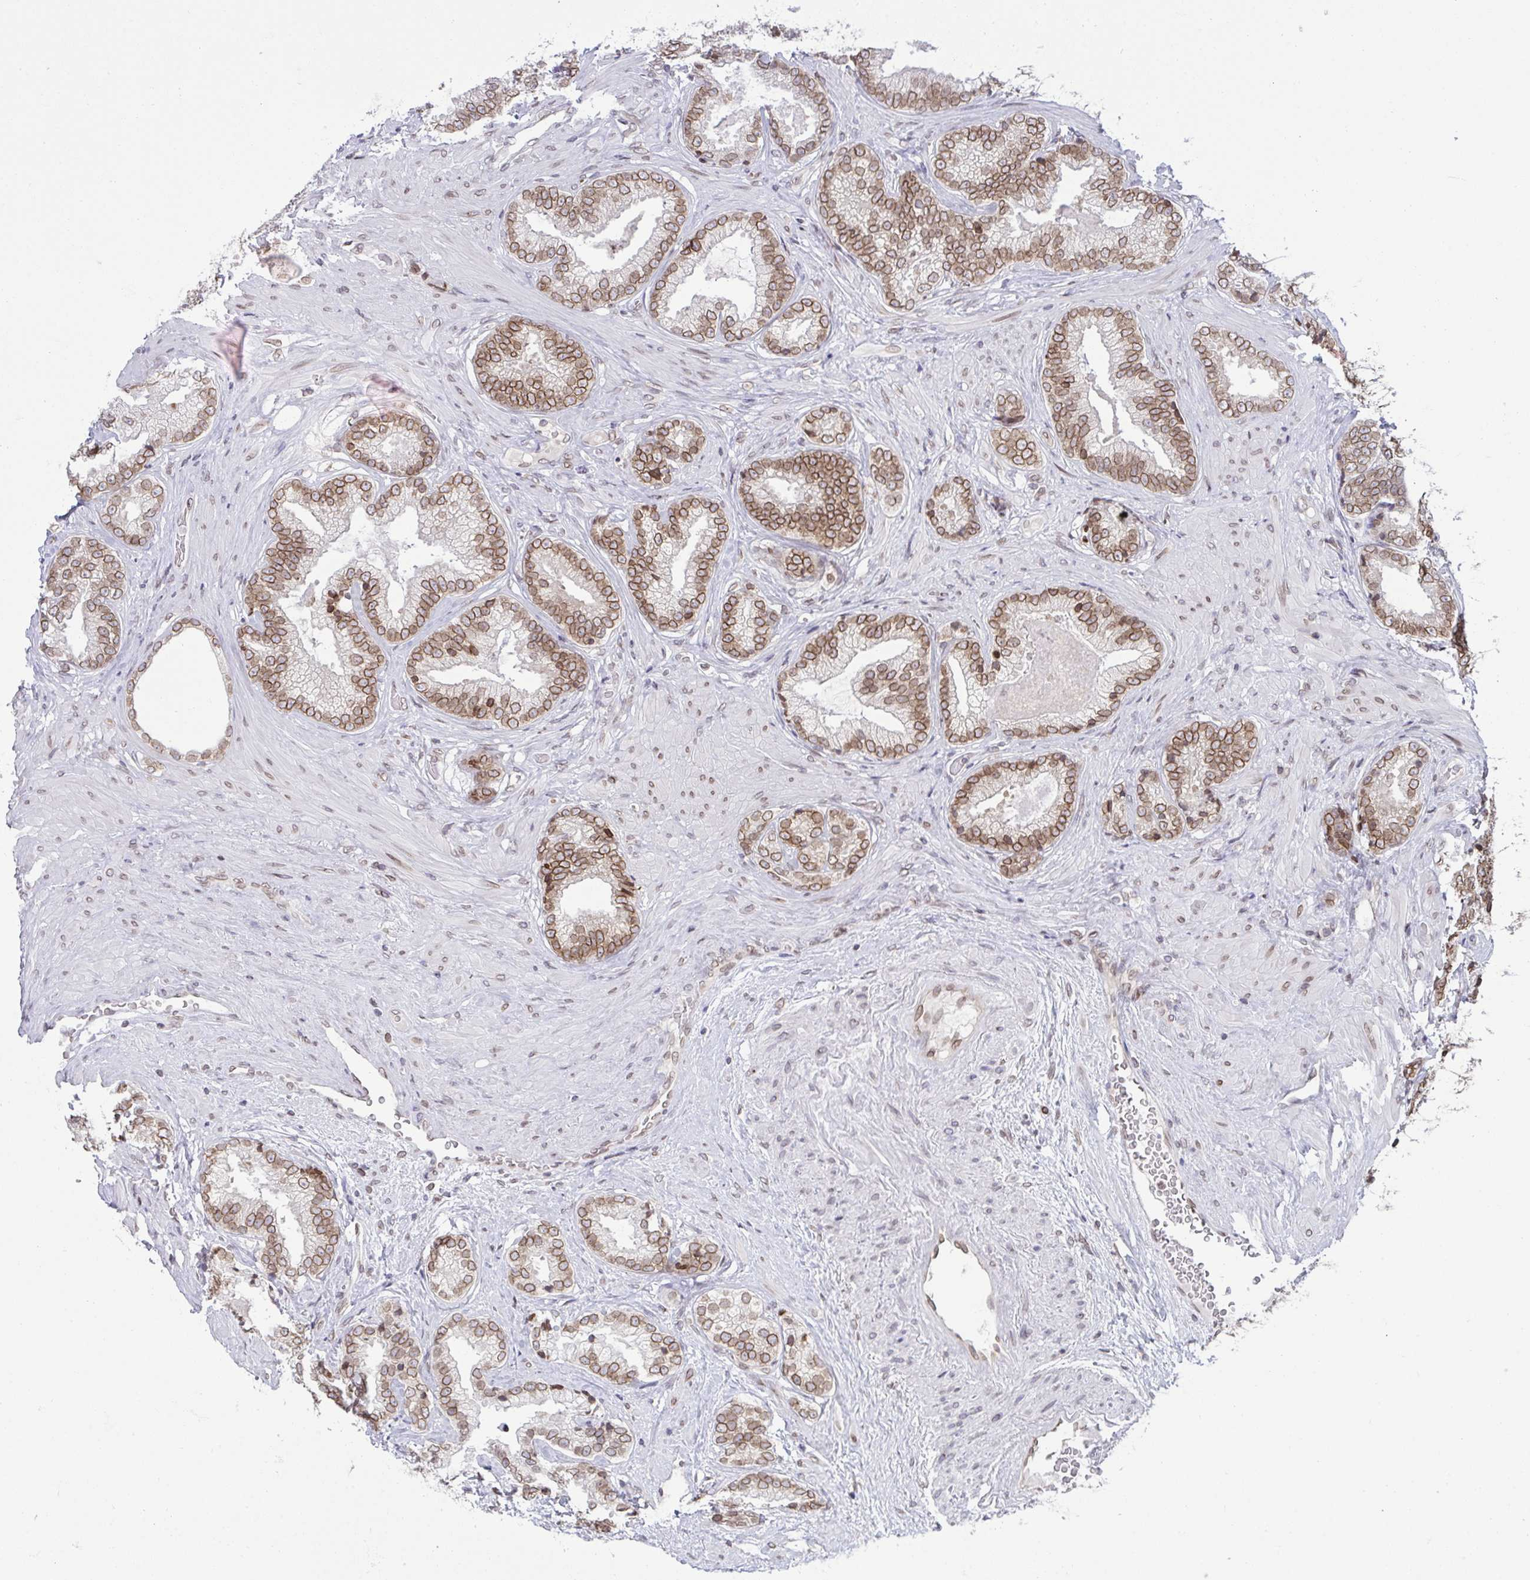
{"staining": {"intensity": "moderate", "quantity": ">75%", "location": "cytoplasmic/membranous,nuclear"}, "tissue": "prostate cancer", "cell_type": "Tumor cells", "image_type": "cancer", "snomed": [{"axis": "morphology", "description": "Adenocarcinoma, Low grade"}, {"axis": "topography", "description": "Prostate"}], "caption": "A micrograph of human prostate cancer stained for a protein reveals moderate cytoplasmic/membranous and nuclear brown staining in tumor cells.", "gene": "RANBP2", "patient": {"sex": "male", "age": 61}}